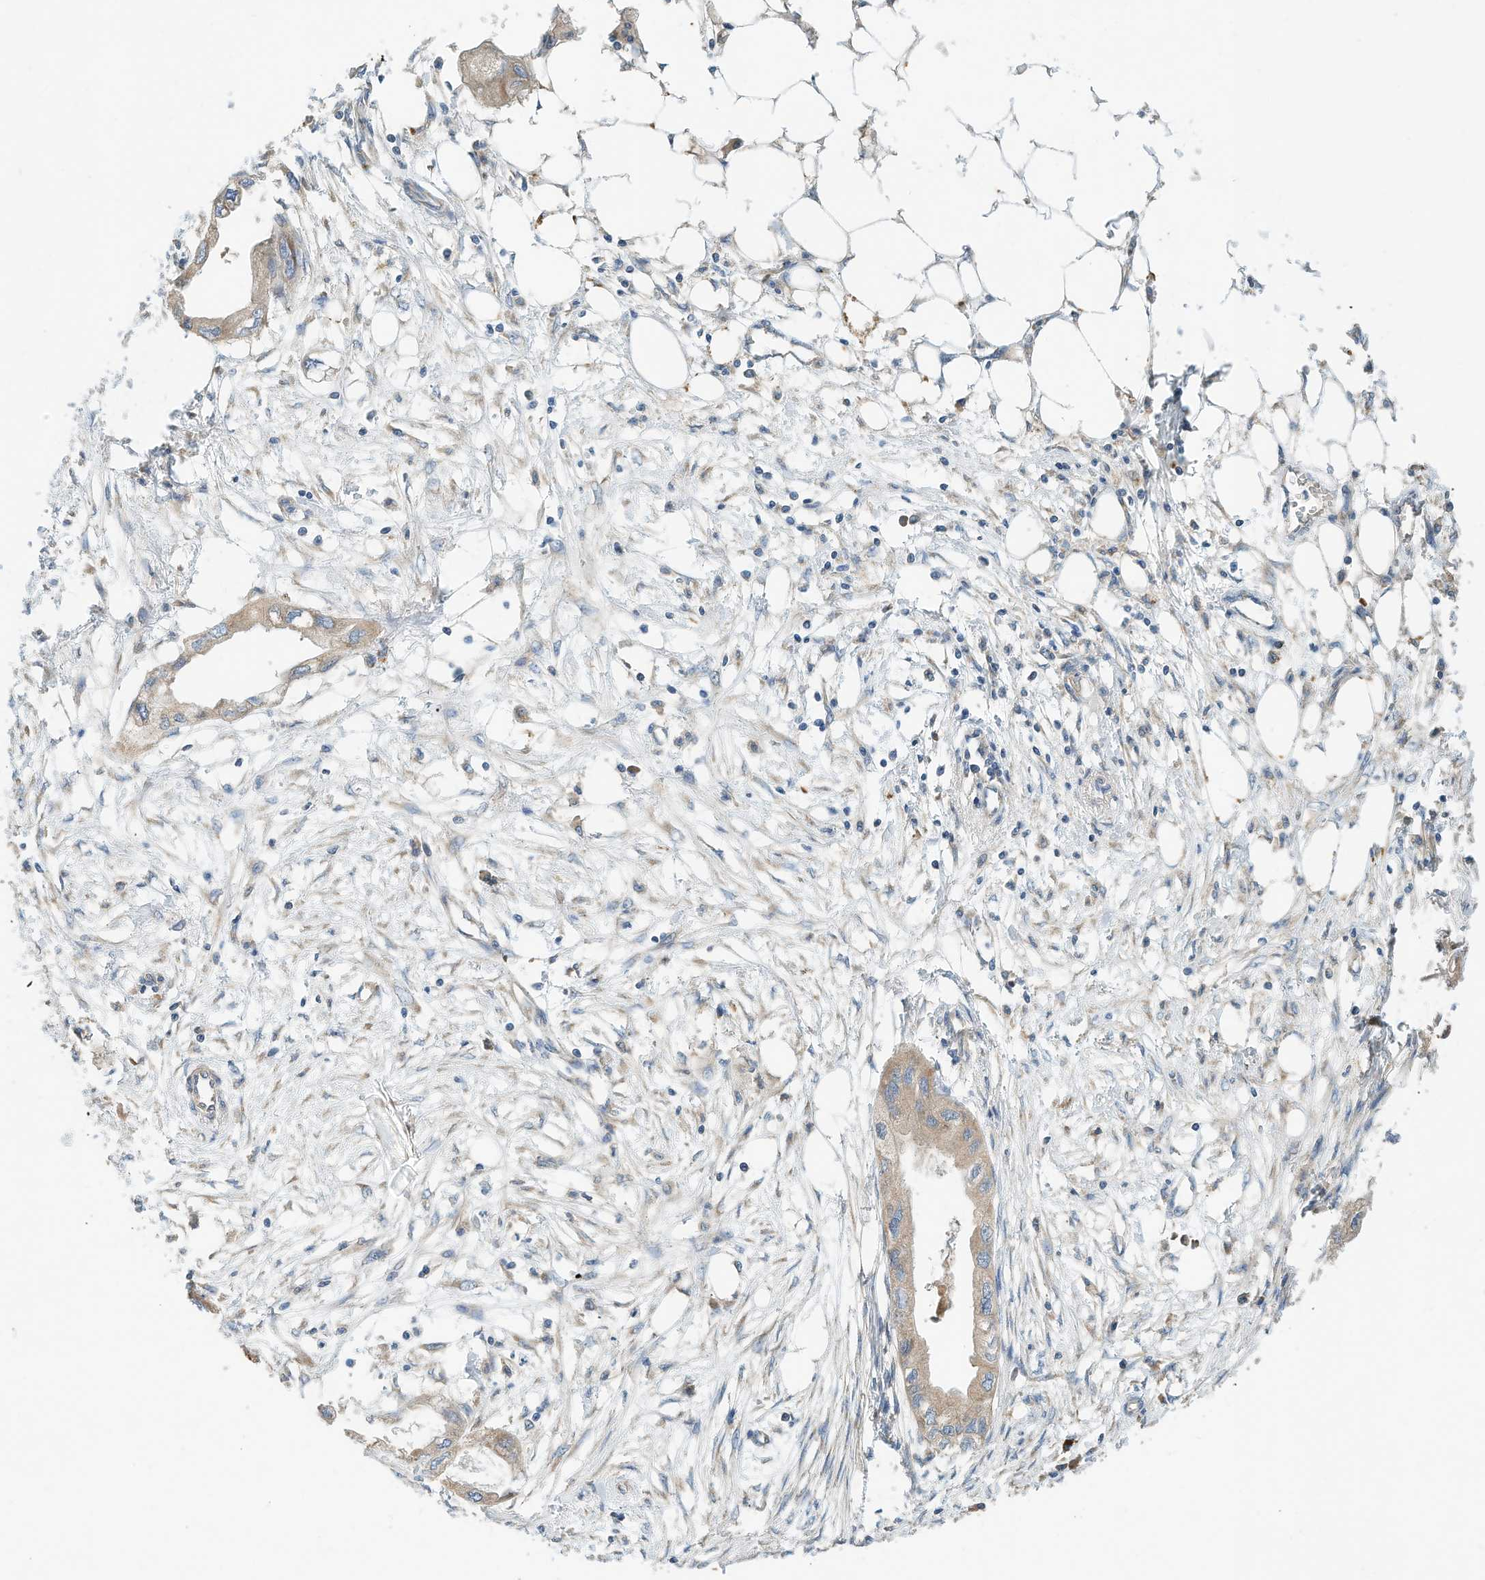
{"staining": {"intensity": "moderate", "quantity": ">75%", "location": "cytoplasmic/membranous"}, "tissue": "endometrial cancer", "cell_type": "Tumor cells", "image_type": "cancer", "snomed": [{"axis": "morphology", "description": "Adenocarcinoma, NOS"}, {"axis": "morphology", "description": "Adenocarcinoma, metastatic, NOS"}, {"axis": "topography", "description": "Adipose tissue"}, {"axis": "topography", "description": "Endometrium"}], "caption": "Immunohistochemistry (IHC) image of human endometrial metastatic adenocarcinoma stained for a protein (brown), which displays medium levels of moderate cytoplasmic/membranous expression in about >75% of tumor cells.", "gene": "CPAMD8", "patient": {"sex": "female", "age": 67}}